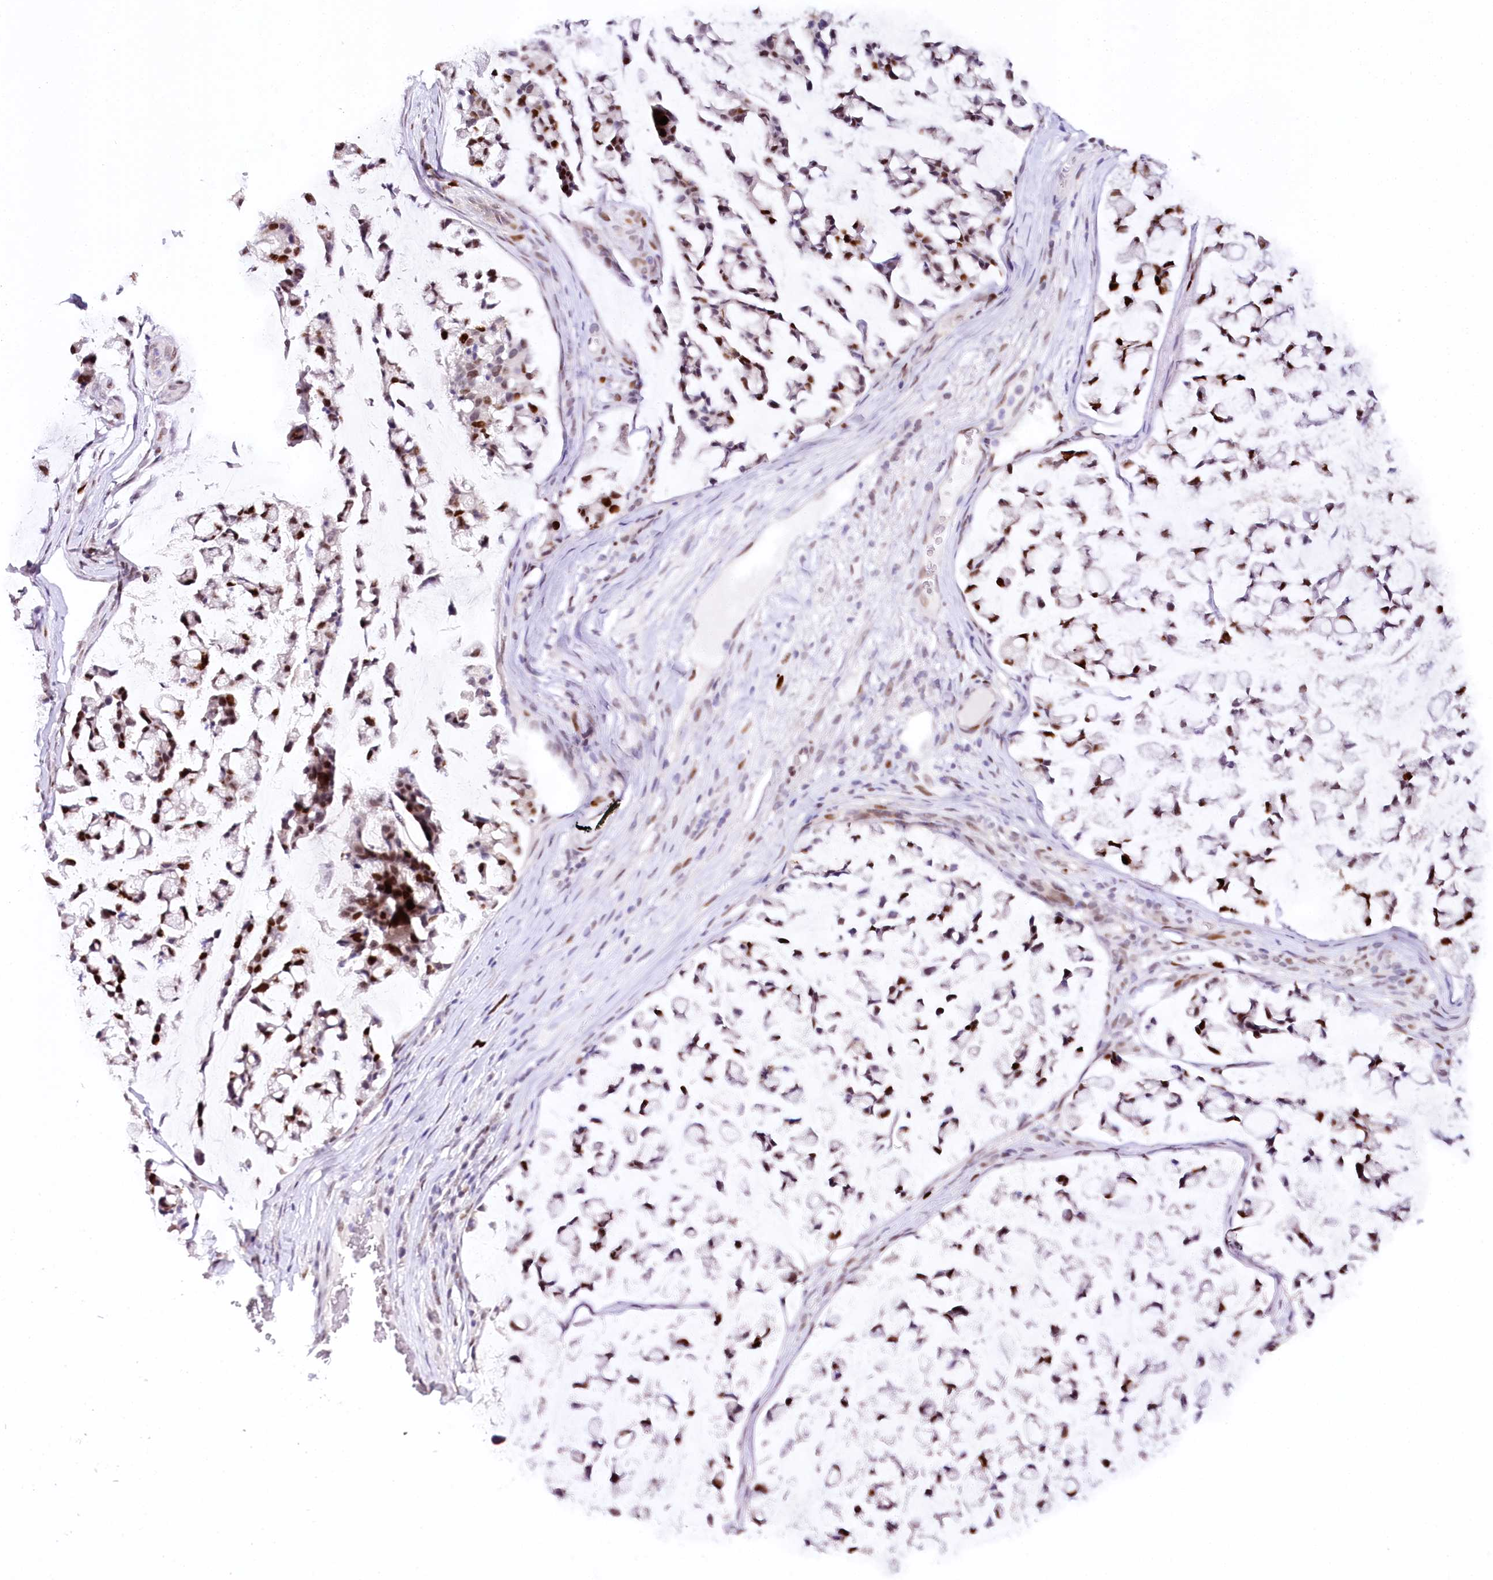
{"staining": {"intensity": "strong", "quantity": ">75%", "location": "nuclear"}, "tissue": "stomach cancer", "cell_type": "Tumor cells", "image_type": "cancer", "snomed": [{"axis": "morphology", "description": "Adenocarcinoma, NOS"}, {"axis": "topography", "description": "Stomach, lower"}], "caption": "Immunohistochemistry (IHC) micrograph of neoplastic tissue: stomach cancer (adenocarcinoma) stained using IHC exhibits high levels of strong protein expression localized specifically in the nuclear of tumor cells, appearing as a nuclear brown color.", "gene": "TP53", "patient": {"sex": "male", "age": 67}}